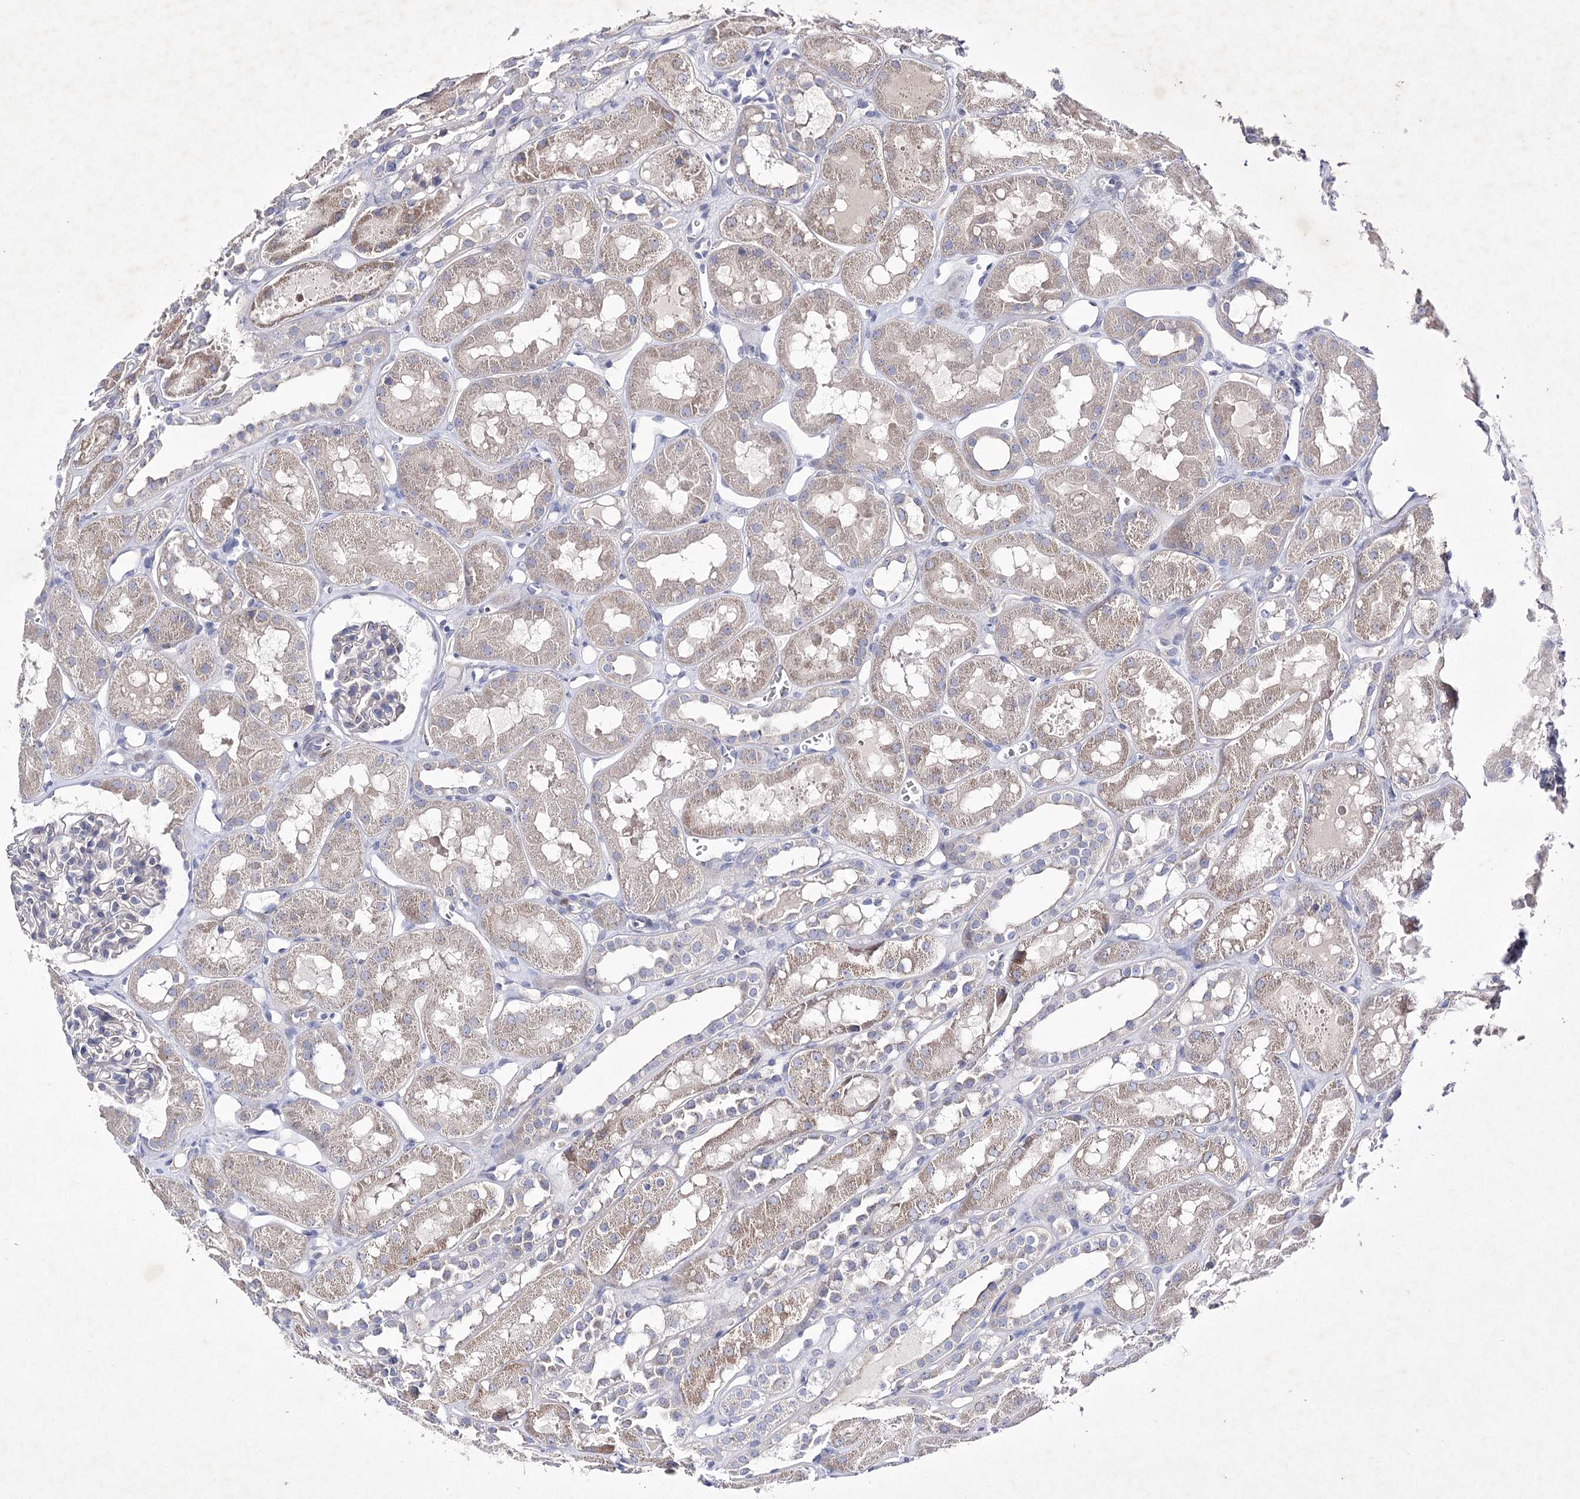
{"staining": {"intensity": "negative", "quantity": "none", "location": "none"}, "tissue": "kidney", "cell_type": "Cells in glomeruli", "image_type": "normal", "snomed": [{"axis": "morphology", "description": "Normal tissue, NOS"}, {"axis": "topography", "description": "Kidney"}], "caption": "Photomicrograph shows no significant protein positivity in cells in glomeruli of unremarkable kidney. Brightfield microscopy of IHC stained with DAB (brown) and hematoxylin (blue), captured at high magnification.", "gene": "COX15", "patient": {"sex": "male", "age": 16}}